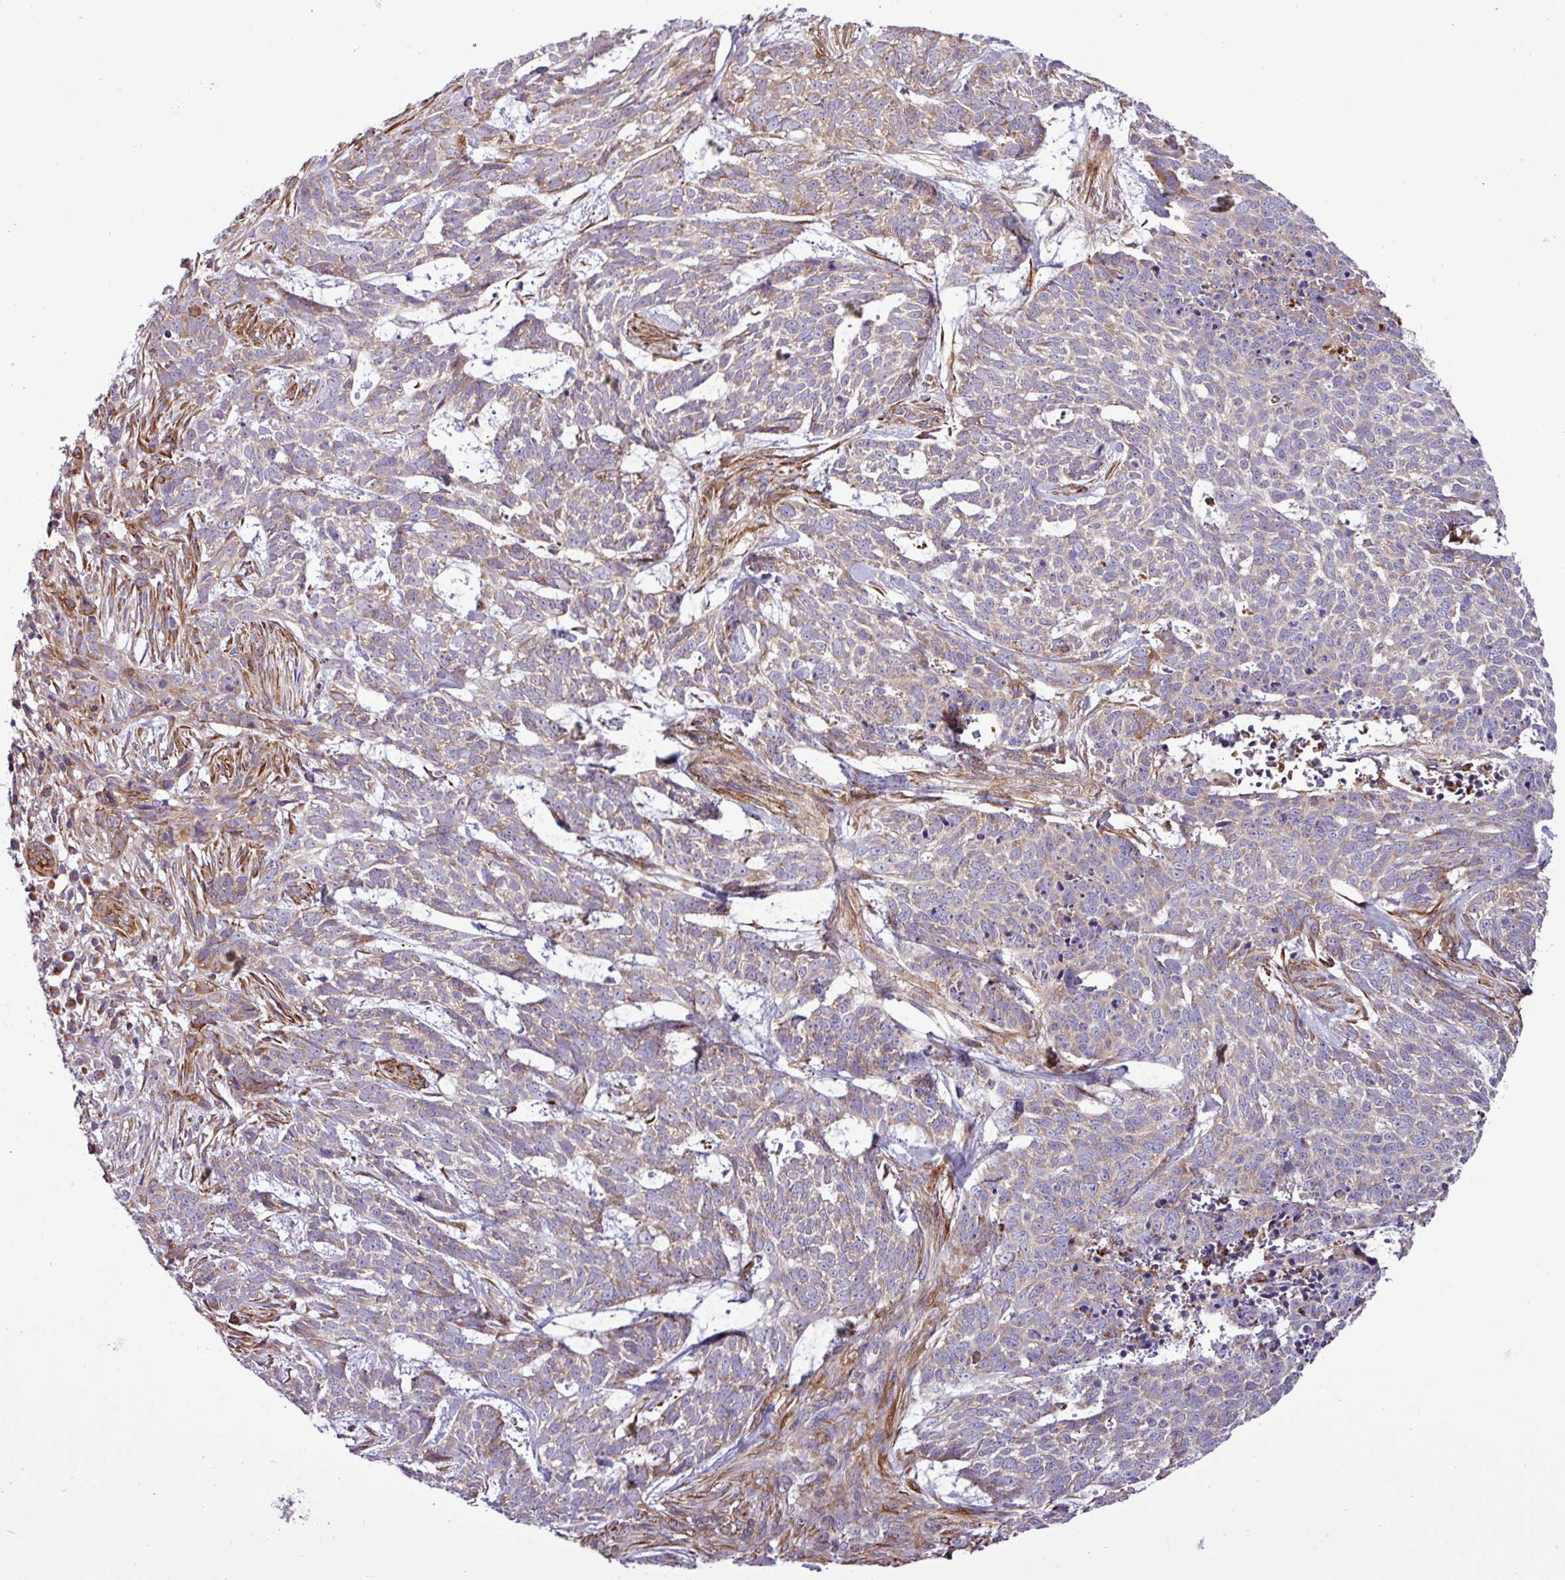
{"staining": {"intensity": "weak", "quantity": "25%-75%", "location": "cytoplasmic/membranous"}, "tissue": "skin cancer", "cell_type": "Tumor cells", "image_type": "cancer", "snomed": [{"axis": "morphology", "description": "Basal cell carcinoma"}, {"axis": "topography", "description": "Skin"}], "caption": "Immunohistochemistry (IHC) (DAB) staining of basal cell carcinoma (skin) reveals weak cytoplasmic/membranous protein expression in about 25%-75% of tumor cells.", "gene": "CWH43", "patient": {"sex": "female", "age": 93}}